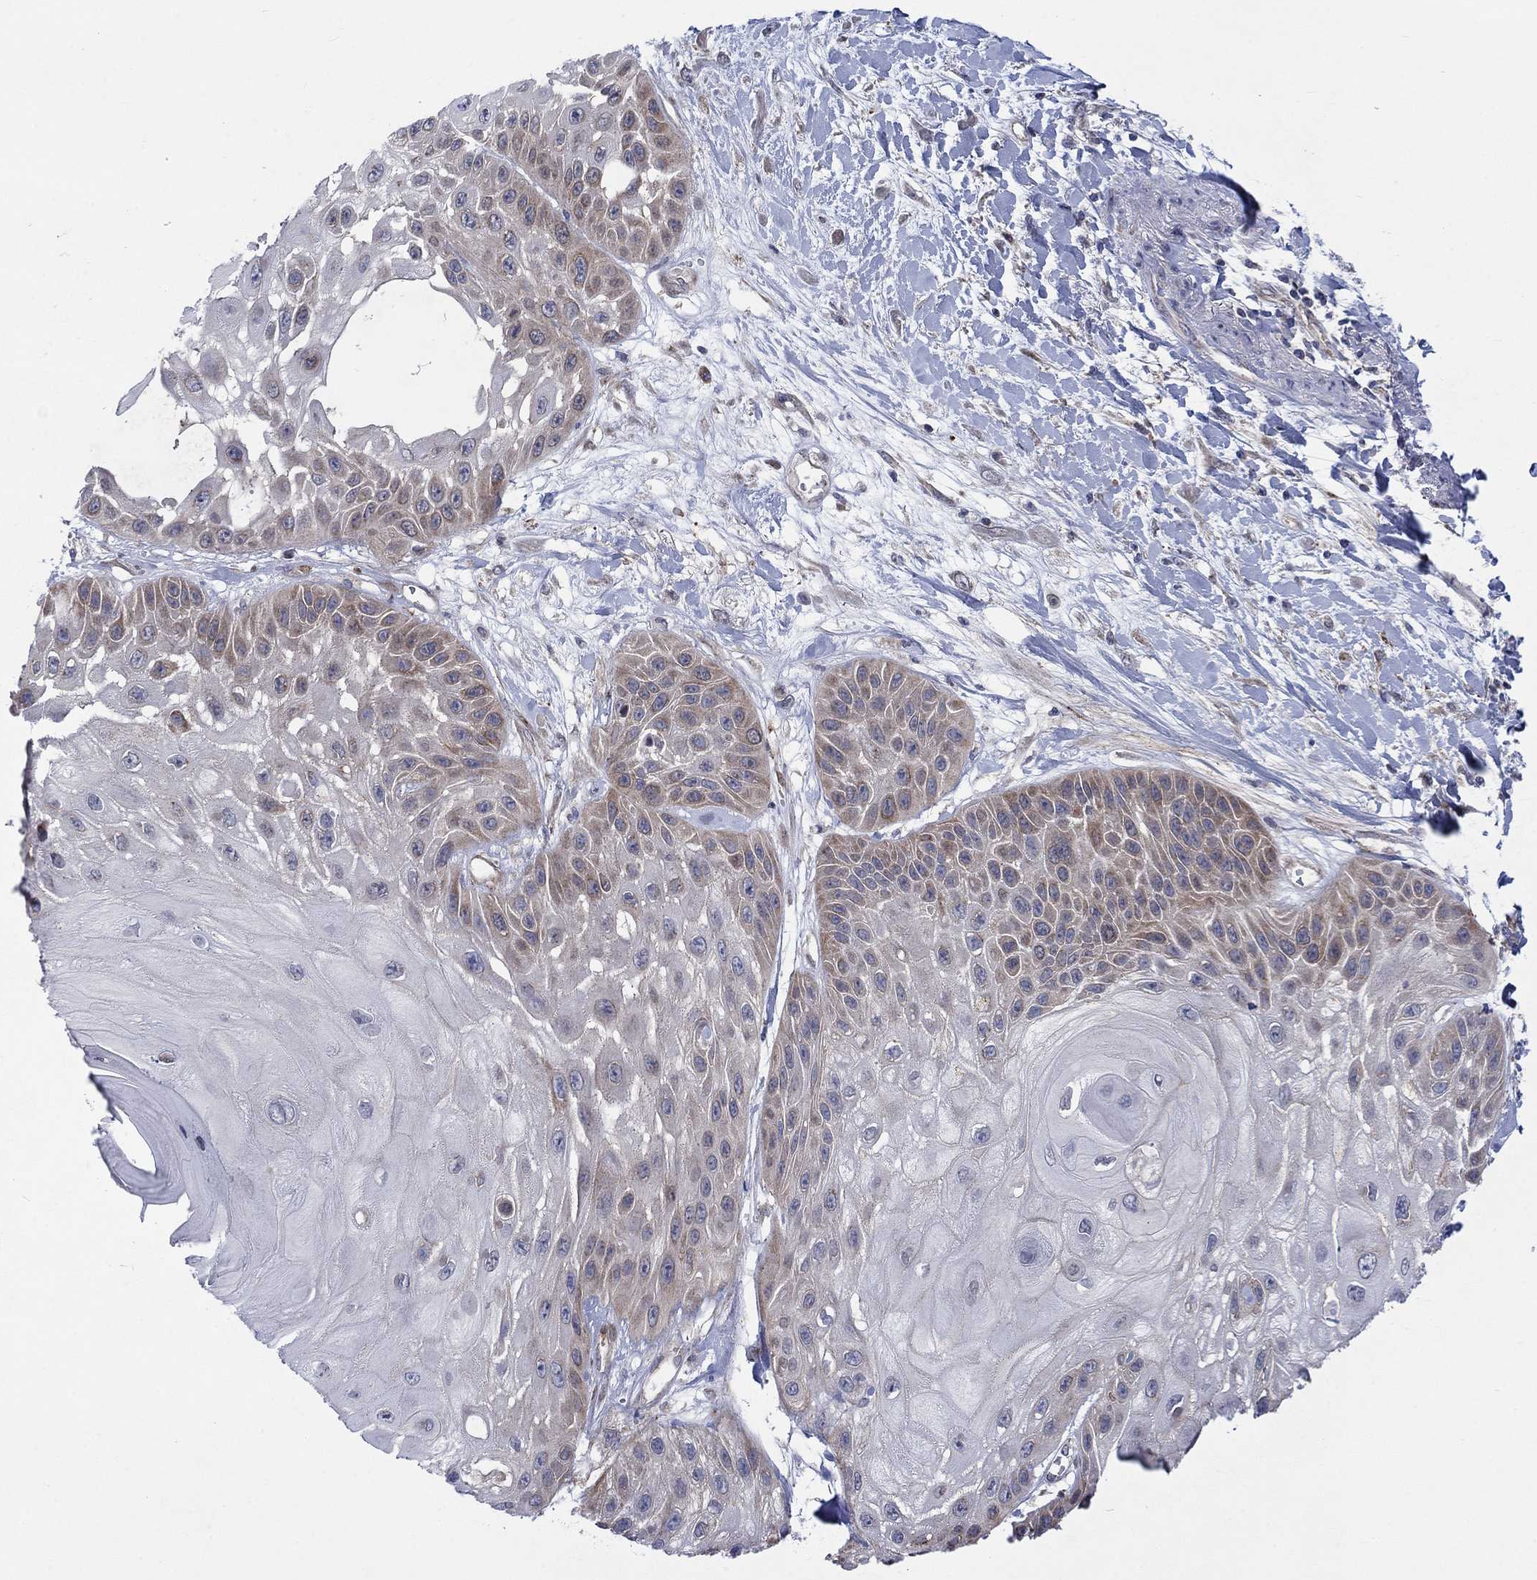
{"staining": {"intensity": "moderate", "quantity": "<25%", "location": "cytoplasmic/membranous"}, "tissue": "skin cancer", "cell_type": "Tumor cells", "image_type": "cancer", "snomed": [{"axis": "morphology", "description": "Normal tissue, NOS"}, {"axis": "morphology", "description": "Squamous cell carcinoma, NOS"}, {"axis": "topography", "description": "Skin"}], "caption": "Skin cancer tissue displays moderate cytoplasmic/membranous staining in about <25% of tumor cells, visualized by immunohistochemistry.", "gene": "SLC35F2", "patient": {"sex": "male", "age": 79}}